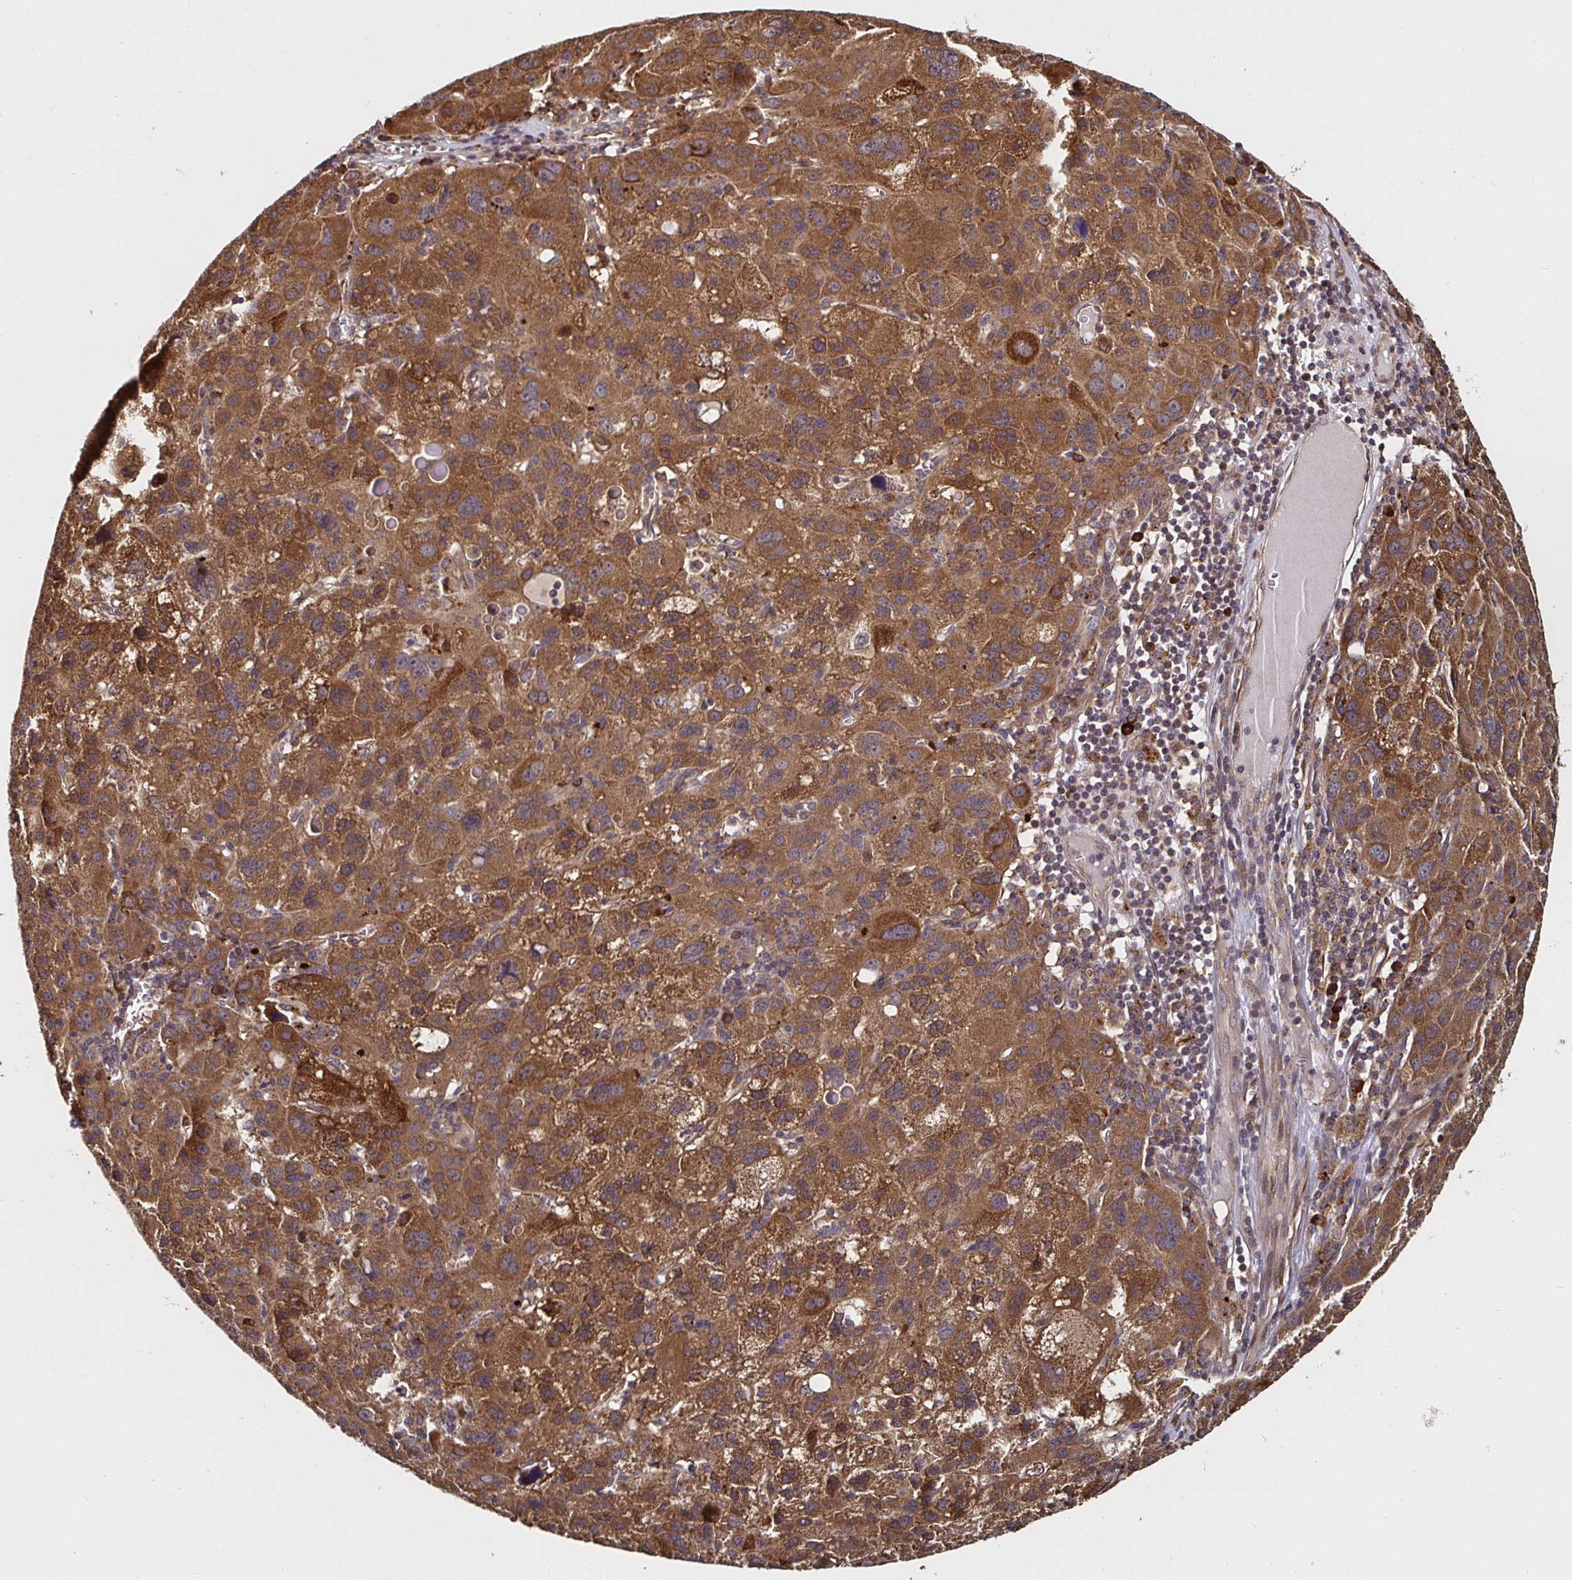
{"staining": {"intensity": "strong", "quantity": ">75%", "location": "cytoplasmic/membranous"}, "tissue": "liver cancer", "cell_type": "Tumor cells", "image_type": "cancer", "snomed": [{"axis": "morphology", "description": "Carcinoma, Hepatocellular, NOS"}, {"axis": "topography", "description": "Liver"}], "caption": "Liver hepatocellular carcinoma tissue demonstrates strong cytoplasmic/membranous staining in about >75% of tumor cells", "gene": "MLST8", "patient": {"sex": "female", "age": 77}}